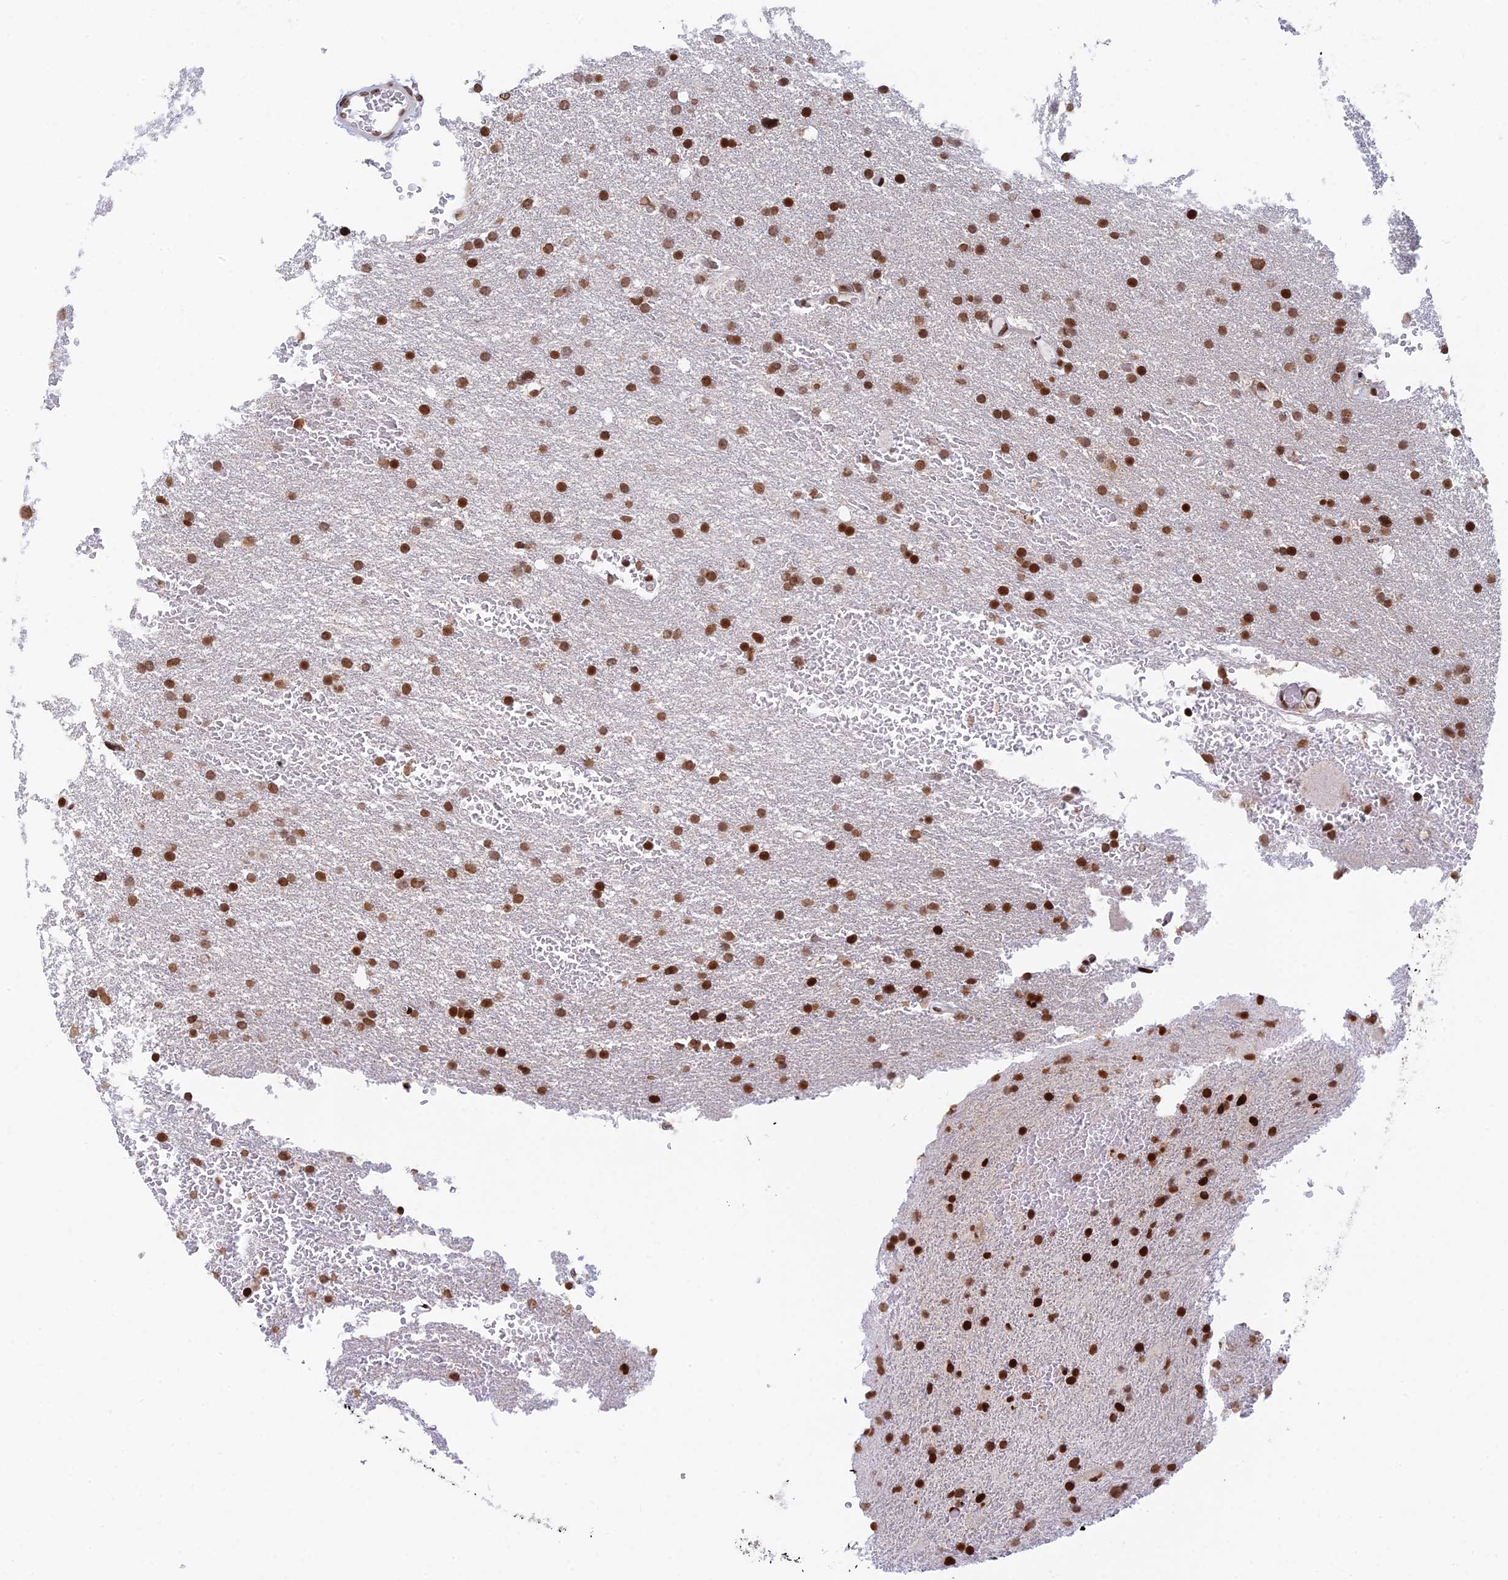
{"staining": {"intensity": "moderate", "quantity": ">75%", "location": "nuclear"}, "tissue": "glioma", "cell_type": "Tumor cells", "image_type": "cancer", "snomed": [{"axis": "morphology", "description": "Glioma, malignant, High grade"}, {"axis": "topography", "description": "Cerebral cortex"}], "caption": "Immunohistochemistry (IHC) (DAB (3,3'-diaminobenzidine)) staining of human high-grade glioma (malignant) displays moderate nuclear protein expression in approximately >75% of tumor cells. (DAB (3,3'-diaminobenzidine) IHC, brown staining for protein, blue staining for nuclei).", "gene": "RPAP1", "patient": {"sex": "female", "age": 36}}